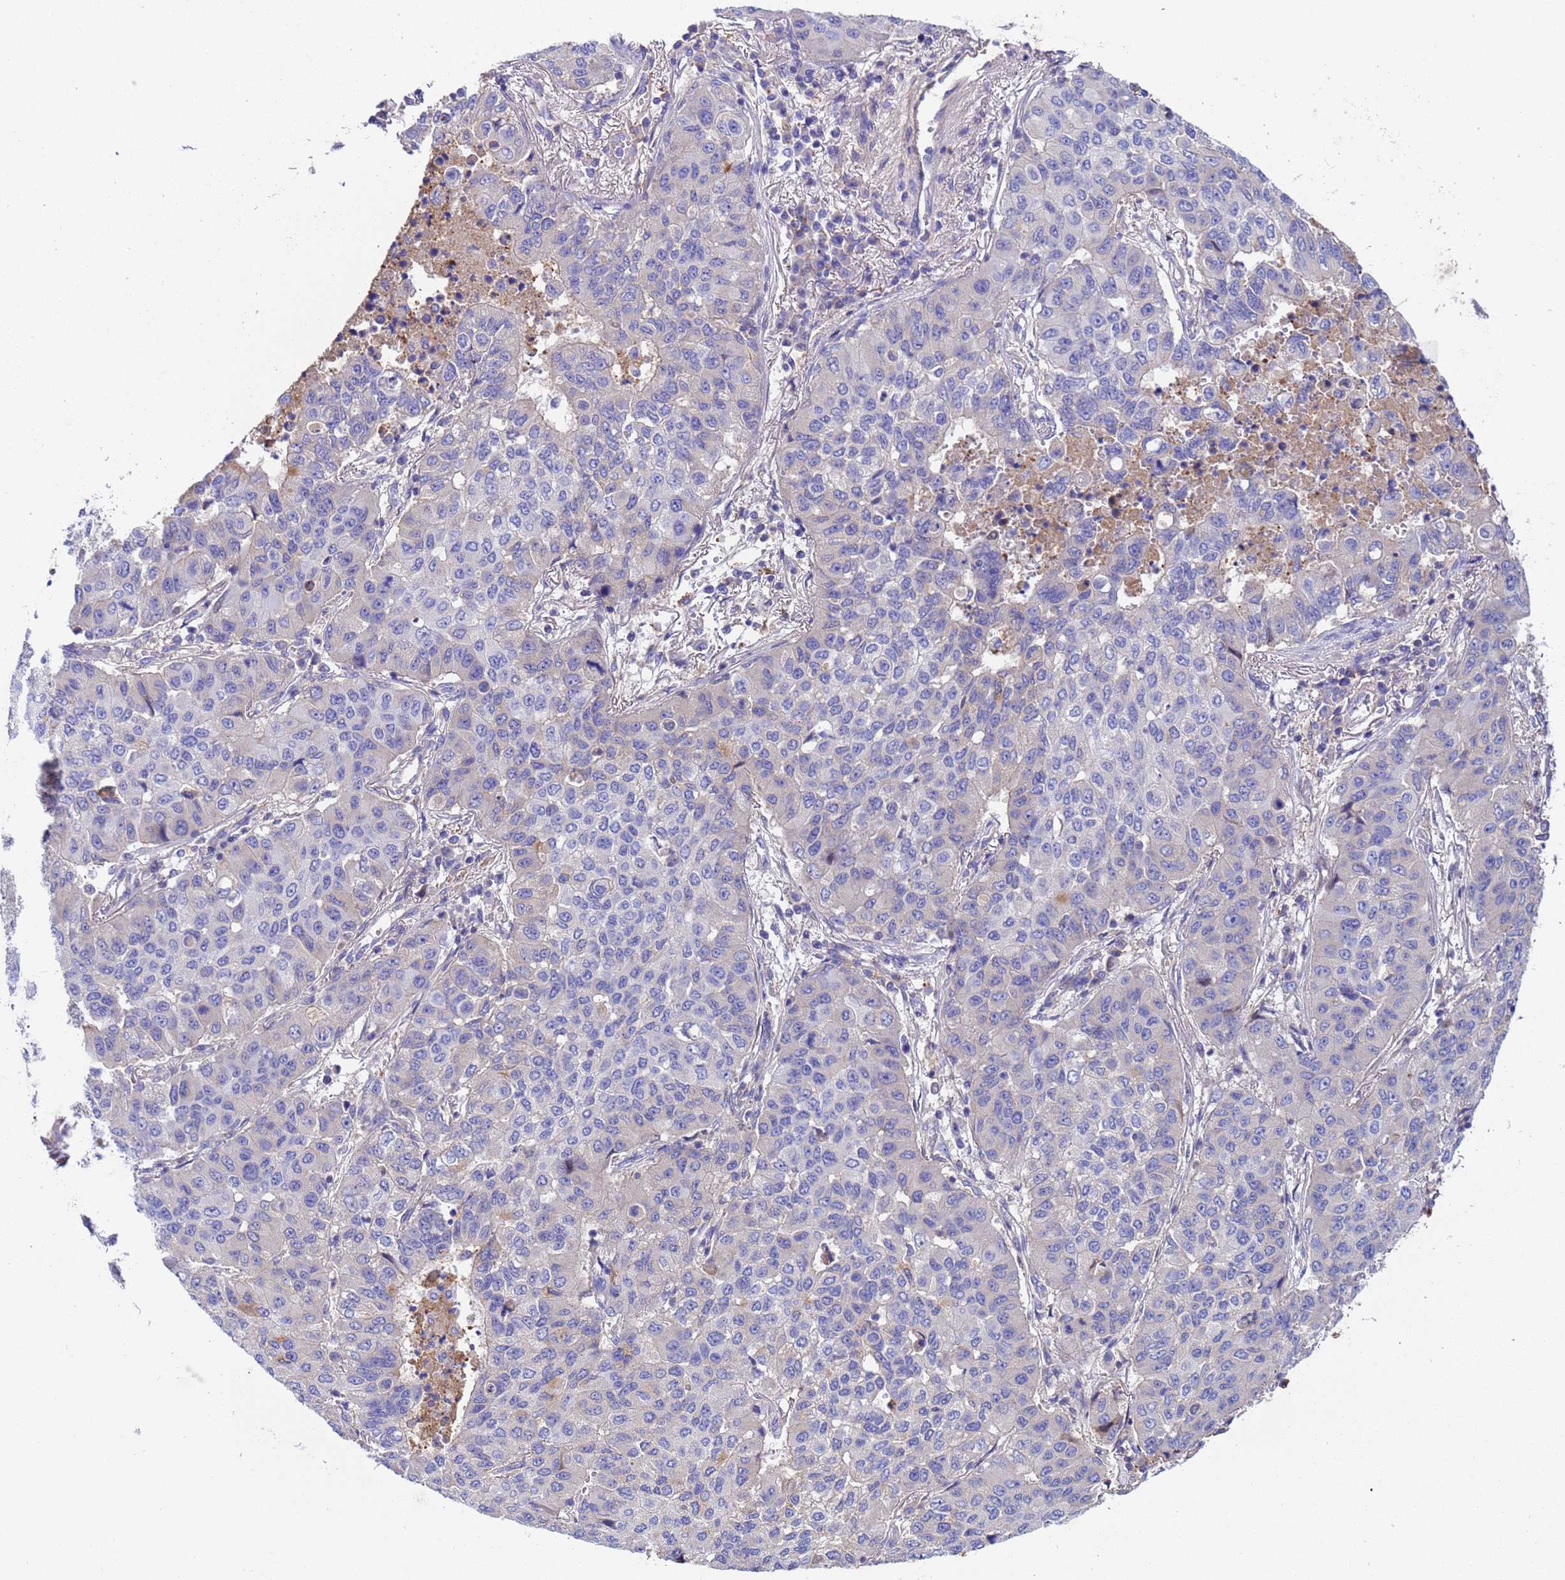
{"staining": {"intensity": "weak", "quantity": "<25%", "location": "cytoplasmic/membranous"}, "tissue": "lung cancer", "cell_type": "Tumor cells", "image_type": "cancer", "snomed": [{"axis": "morphology", "description": "Squamous cell carcinoma, NOS"}, {"axis": "topography", "description": "Lung"}], "caption": "Tumor cells show no significant protein positivity in lung squamous cell carcinoma.", "gene": "H1-7", "patient": {"sex": "male", "age": 74}}